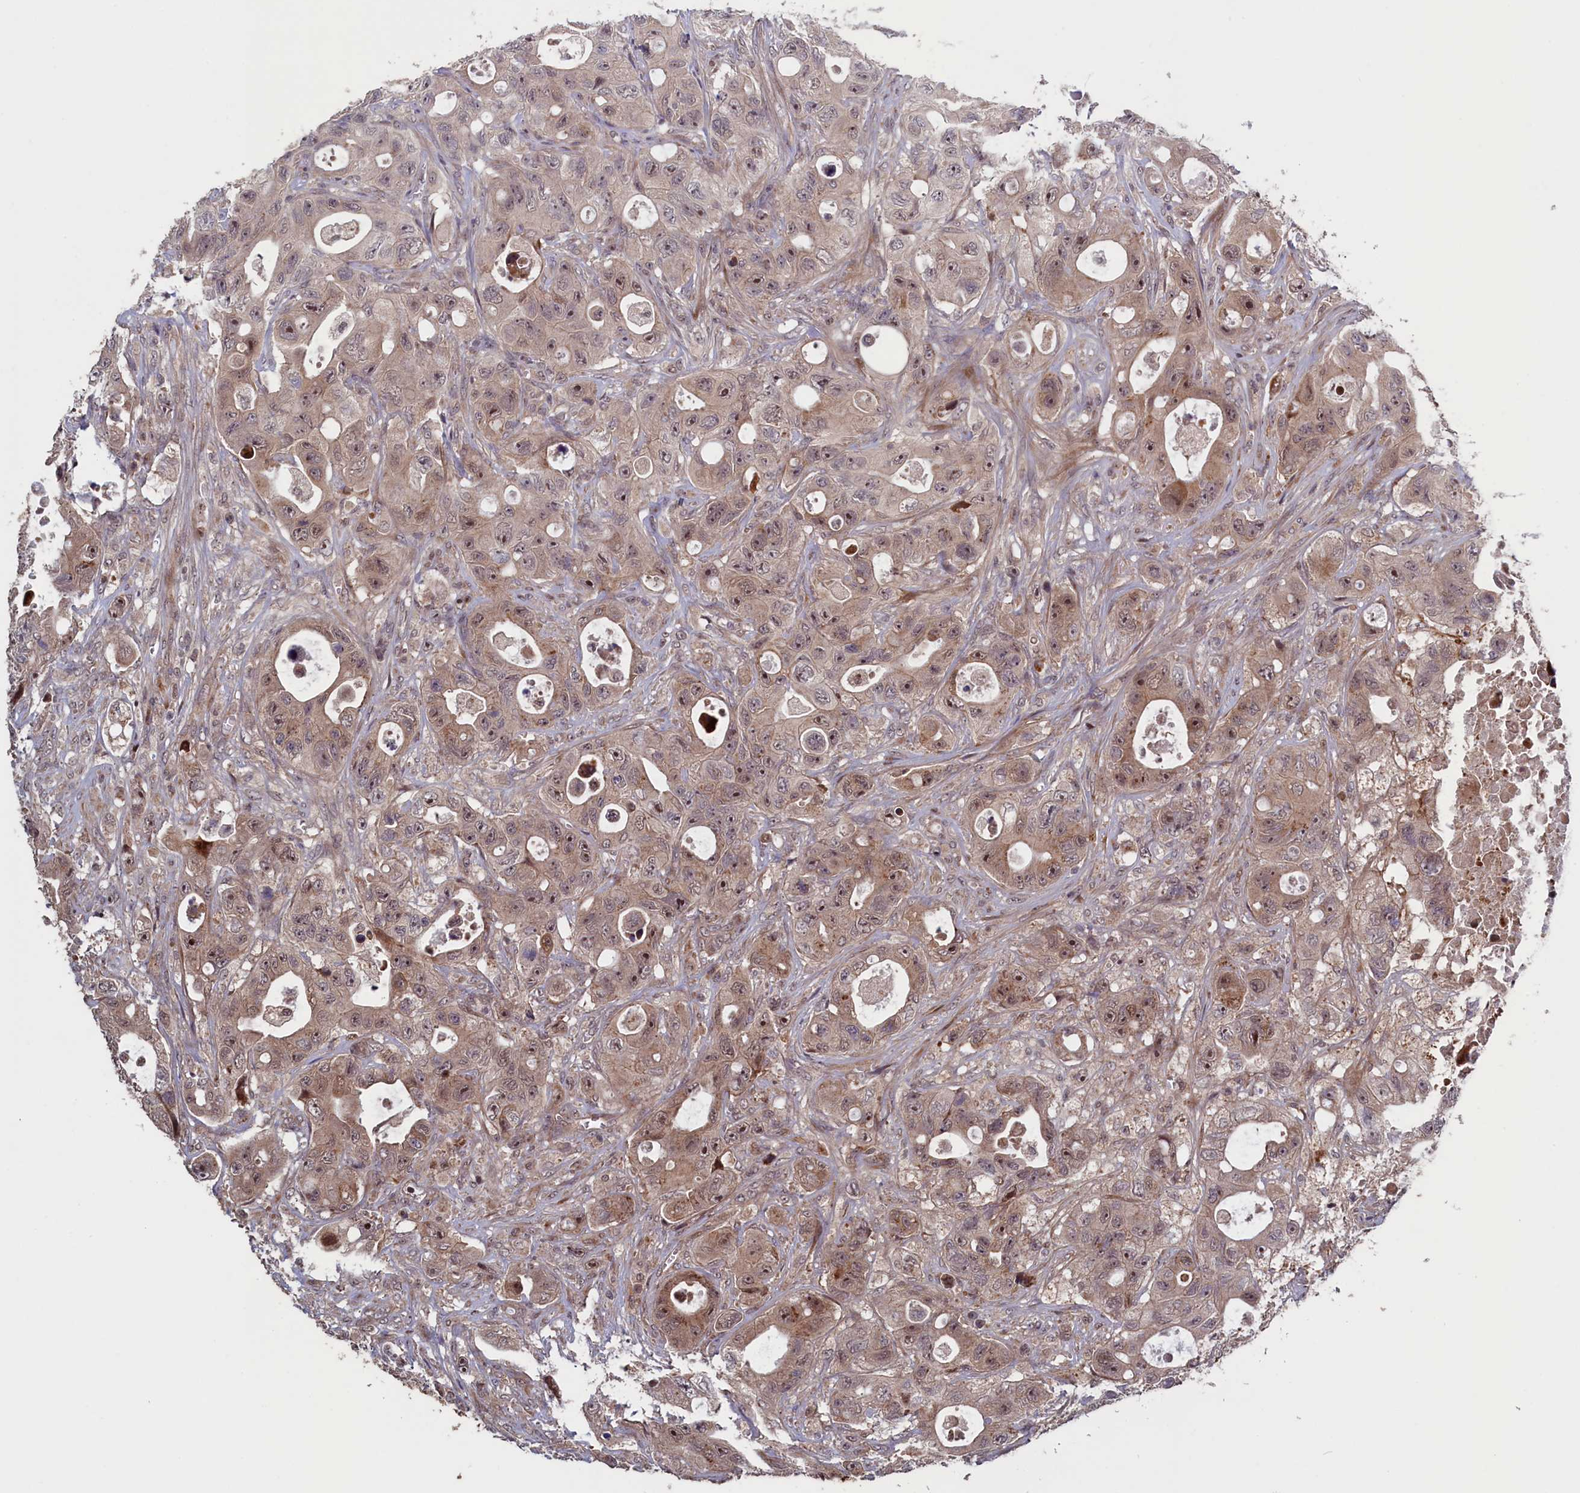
{"staining": {"intensity": "moderate", "quantity": "25%-75%", "location": "cytoplasmic/membranous,nuclear"}, "tissue": "colorectal cancer", "cell_type": "Tumor cells", "image_type": "cancer", "snomed": [{"axis": "morphology", "description": "Adenocarcinoma, NOS"}, {"axis": "topography", "description": "Colon"}], "caption": "Colorectal cancer (adenocarcinoma) stained with a brown dye displays moderate cytoplasmic/membranous and nuclear positive positivity in about 25%-75% of tumor cells.", "gene": "LSG1", "patient": {"sex": "female", "age": 46}}